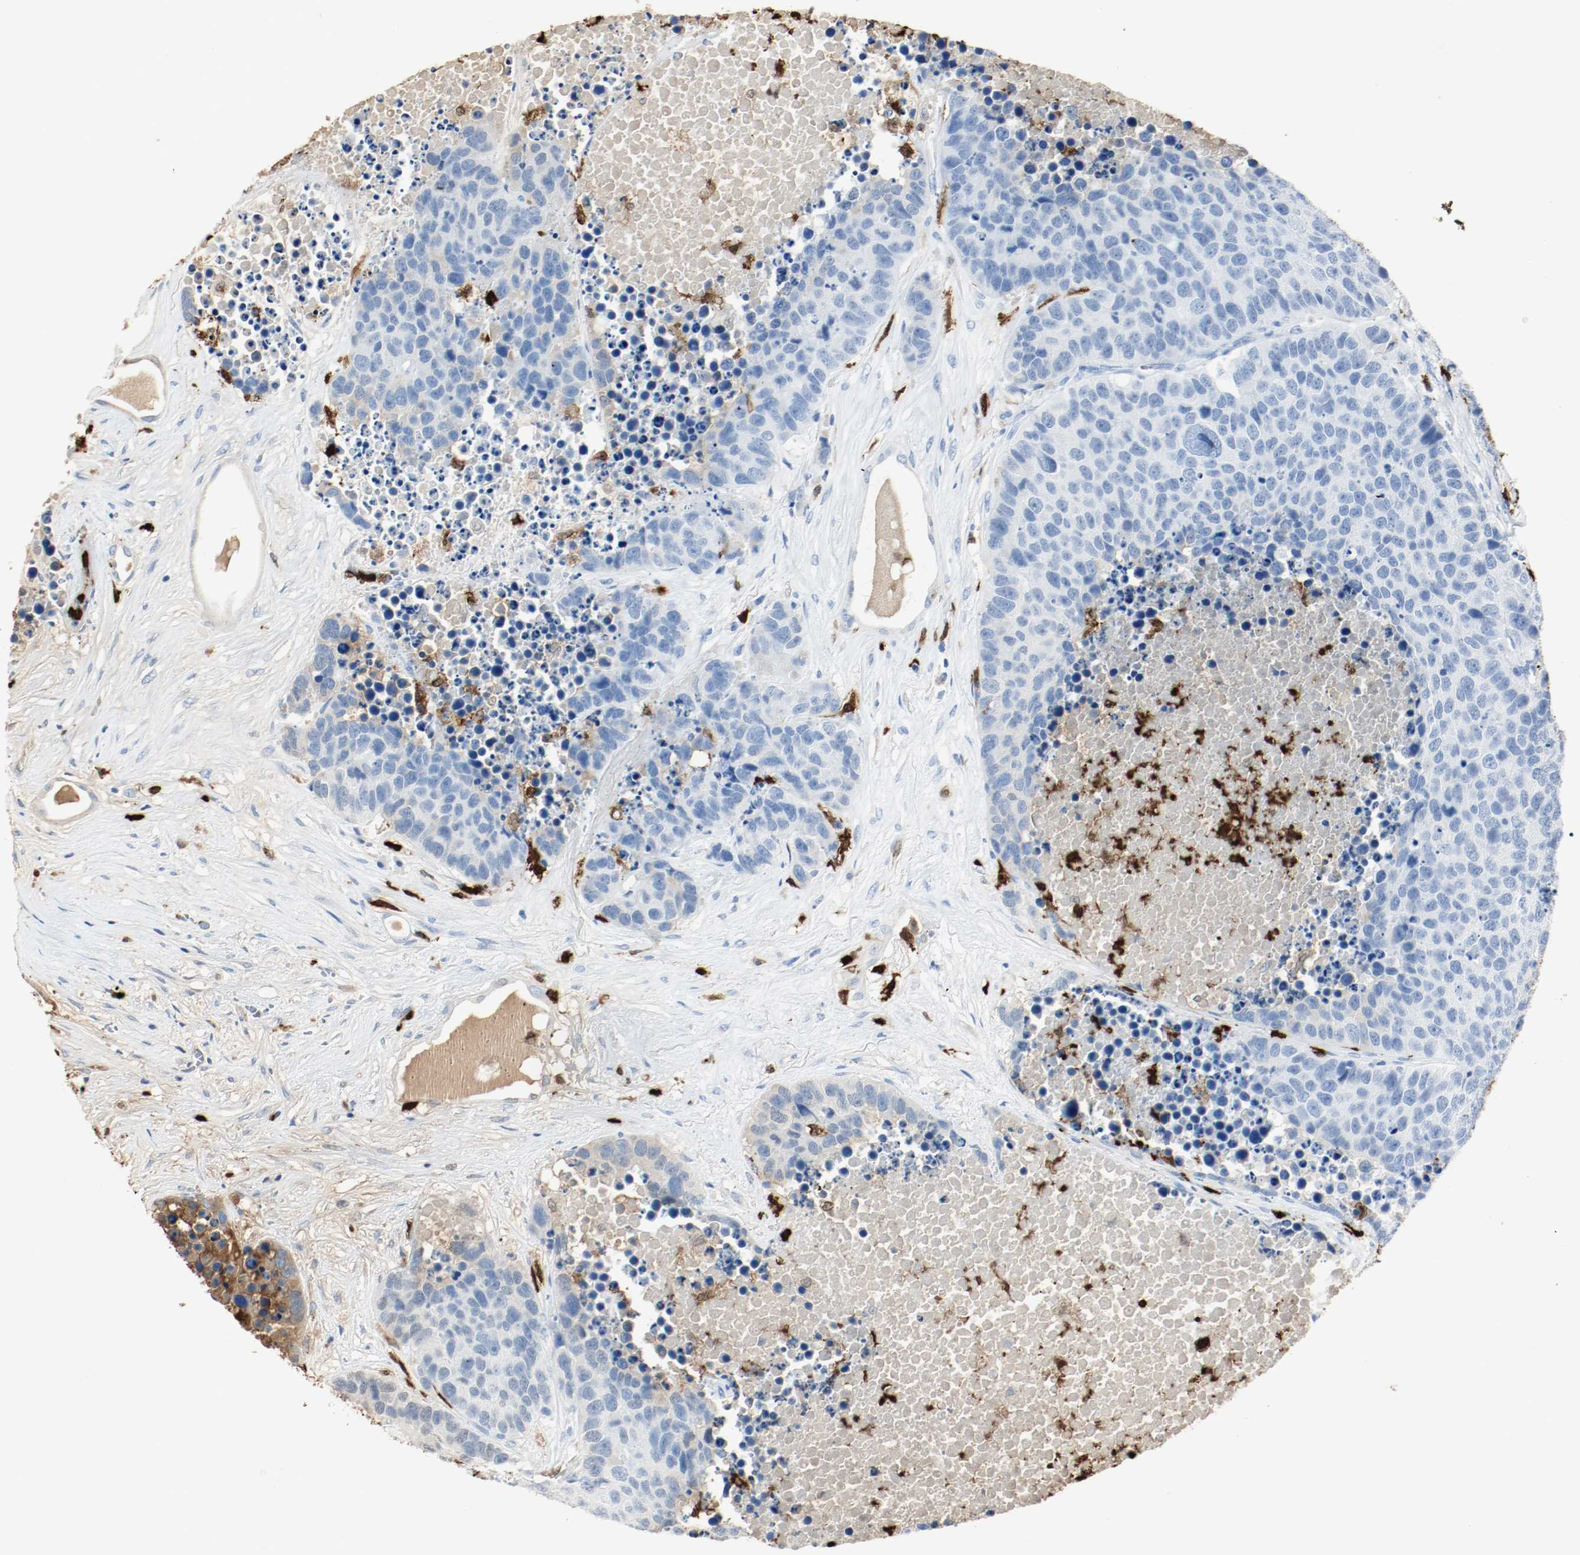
{"staining": {"intensity": "weak", "quantity": "<25%", "location": "cytoplasmic/membranous"}, "tissue": "carcinoid", "cell_type": "Tumor cells", "image_type": "cancer", "snomed": [{"axis": "morphology", "description": "Carcinoid, malignant, NOS"}, {"axis": "topography", "description": "Lung"}], "caption": "A high-resolution micrograph shows immunohistochemistry staining of carcinoid (malignant), which reveals no significant expression in tumor cells.", "gene": "S100A9", "patient": {"sex": "male", "age": 60}}